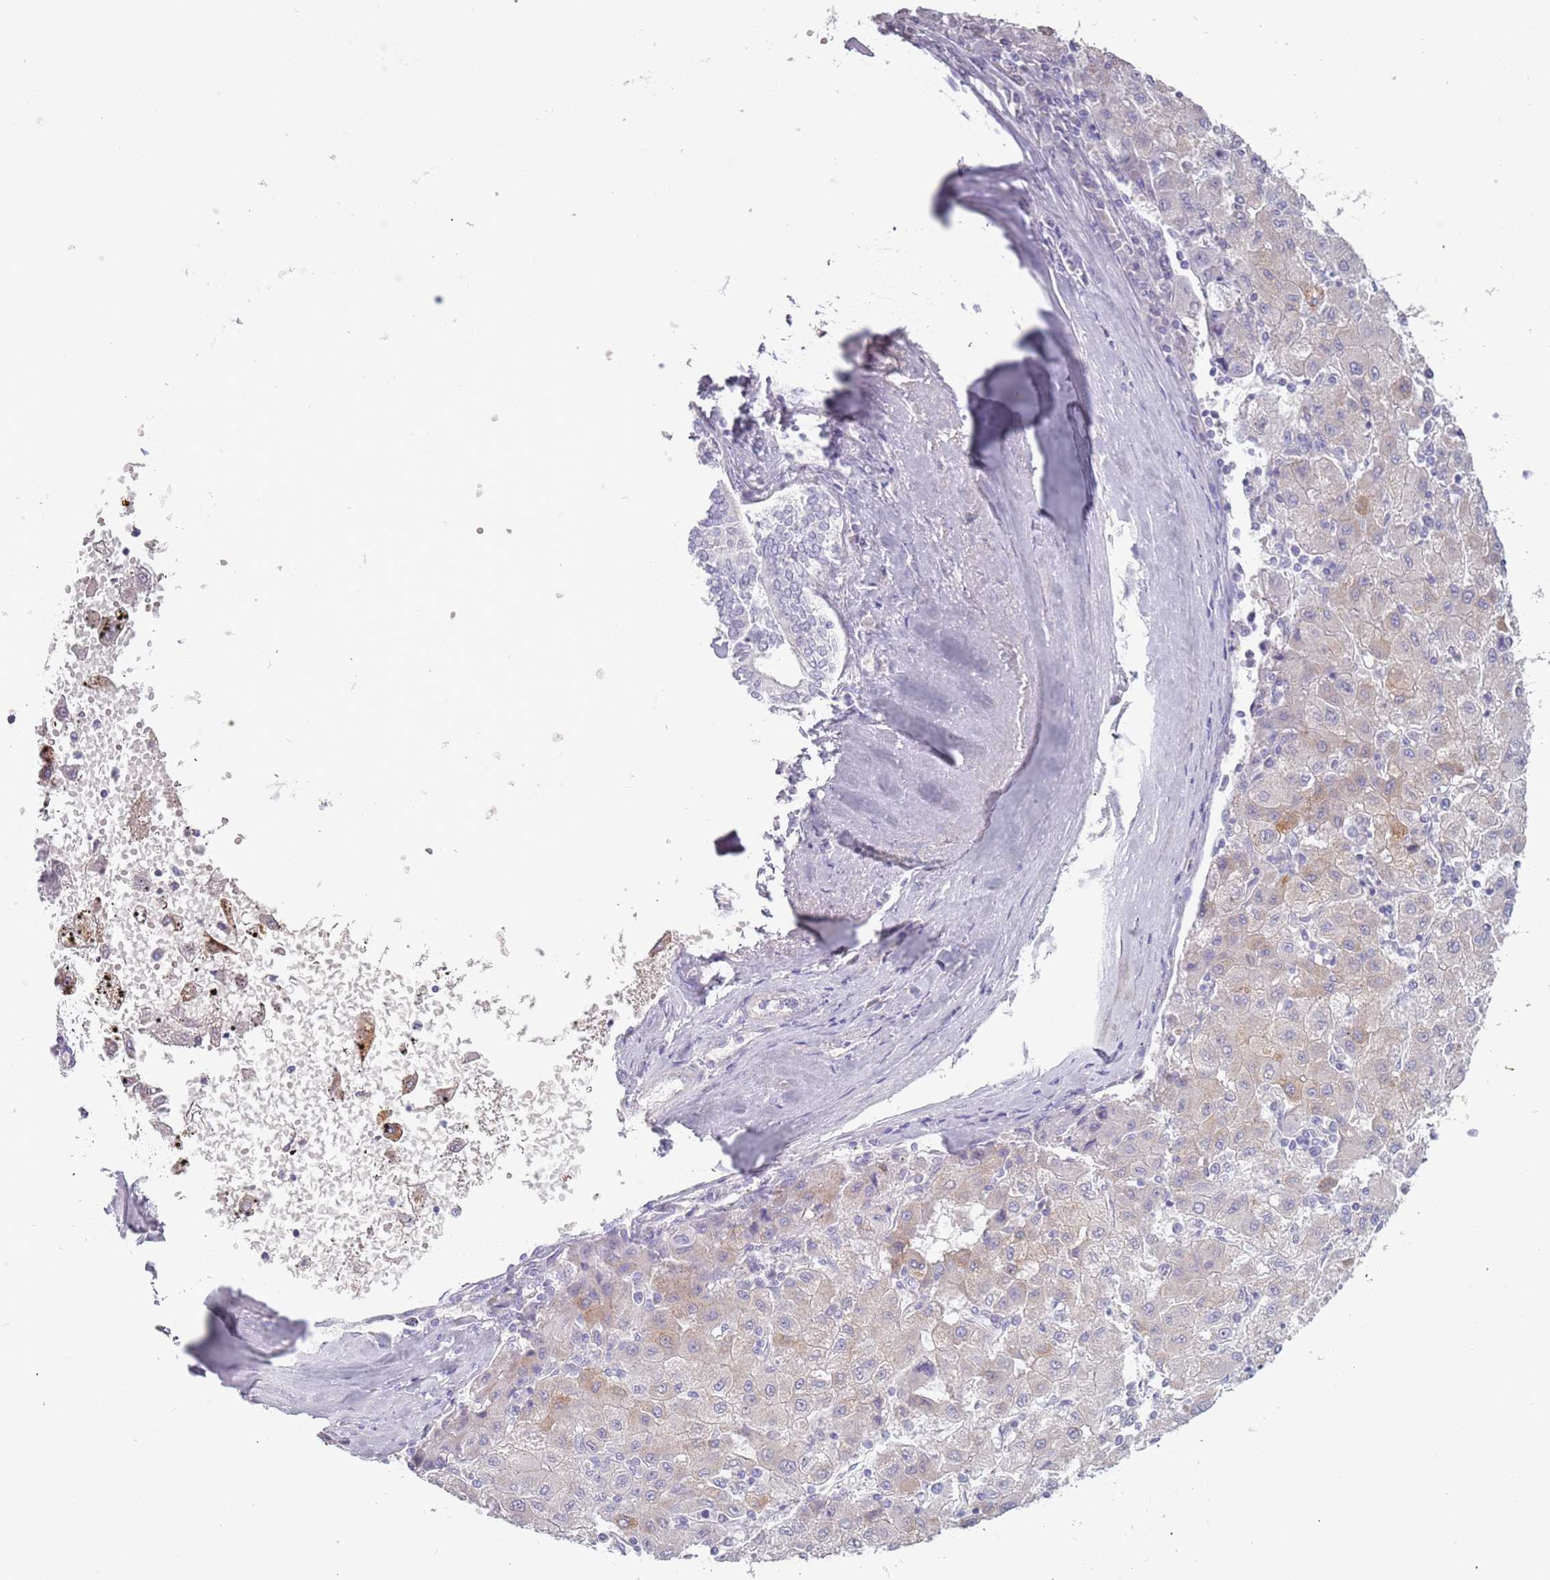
{"staining": {"intensity": "weak", "quantity": "<25%", "location": "cytoplasmic/membranous"}, "tissue": "liver cancer", "cell_type": "Tumor cells", "image_type": "cancer", "snomed": [{"axis": "morphology", "description": "Carcinoma, Hepatocellular, NOS"}, {"axis": "topography", "description": "Liver"}], "caption": "Immunohistochemical staining of liver cancer exhibits no significant staining in tumor cells.", "gene": "TNFRSF6B", "patient": {"sex": "male", "age": 72}}